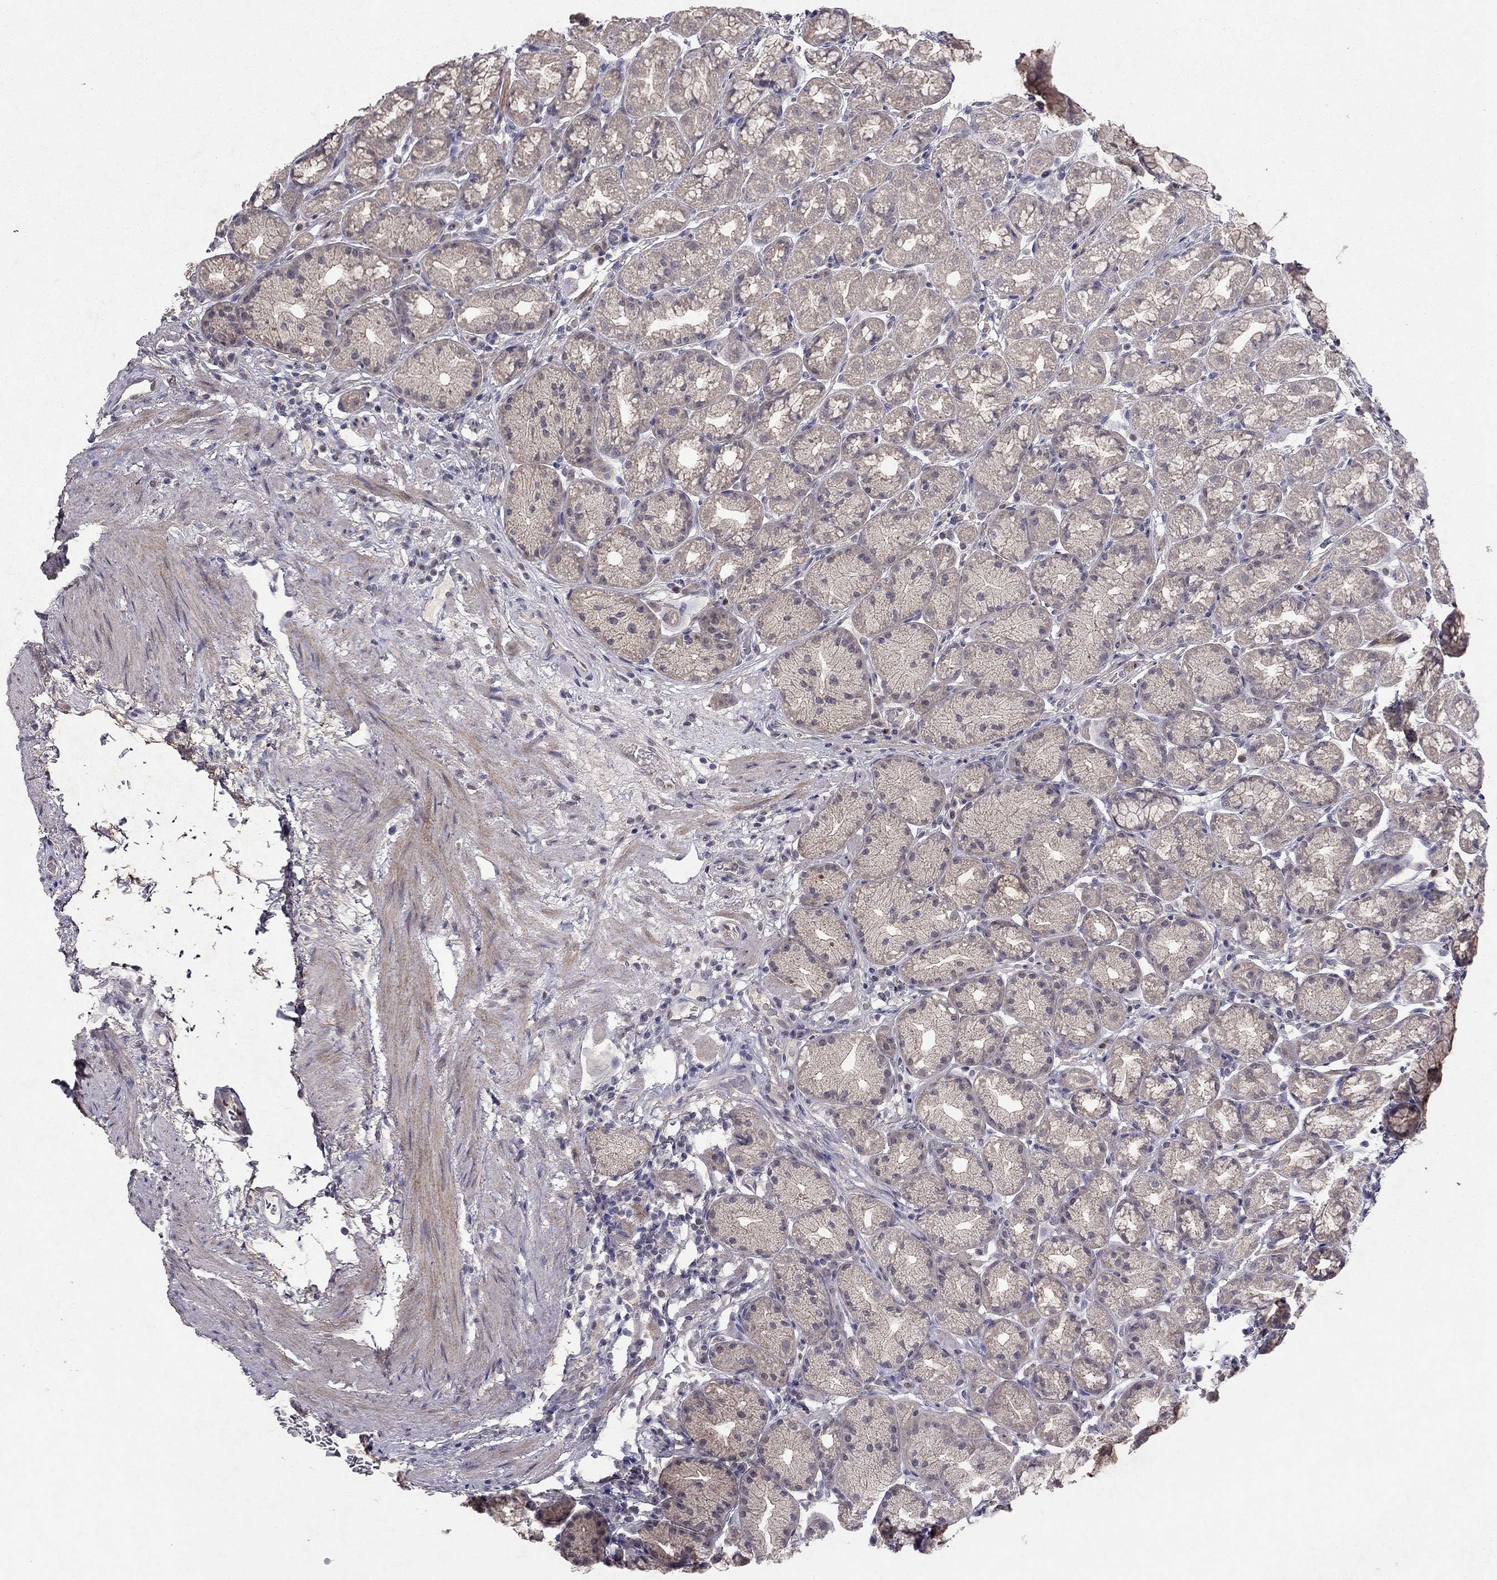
{"staining": {"intensity": "moderate", "quantity": "25%-75%", "location": "cytoplasmic/membranous"}, "tissue": "stomach", "cell_type": "Glandular cells", "image_type": "normal", "snomed": [{"axis": "morphology", "description": "Normal tissue, NOS"}, {"axis": "topography", "description": "Stomach, lower"}], "caption": "Protein expression analysis of normal human stomach reveals moderate cytoplasmic/membranous staining in about 25%-75% of glandular cells.", "gene": "ESR2", "patient": {"sex": "male", "age": 67}}